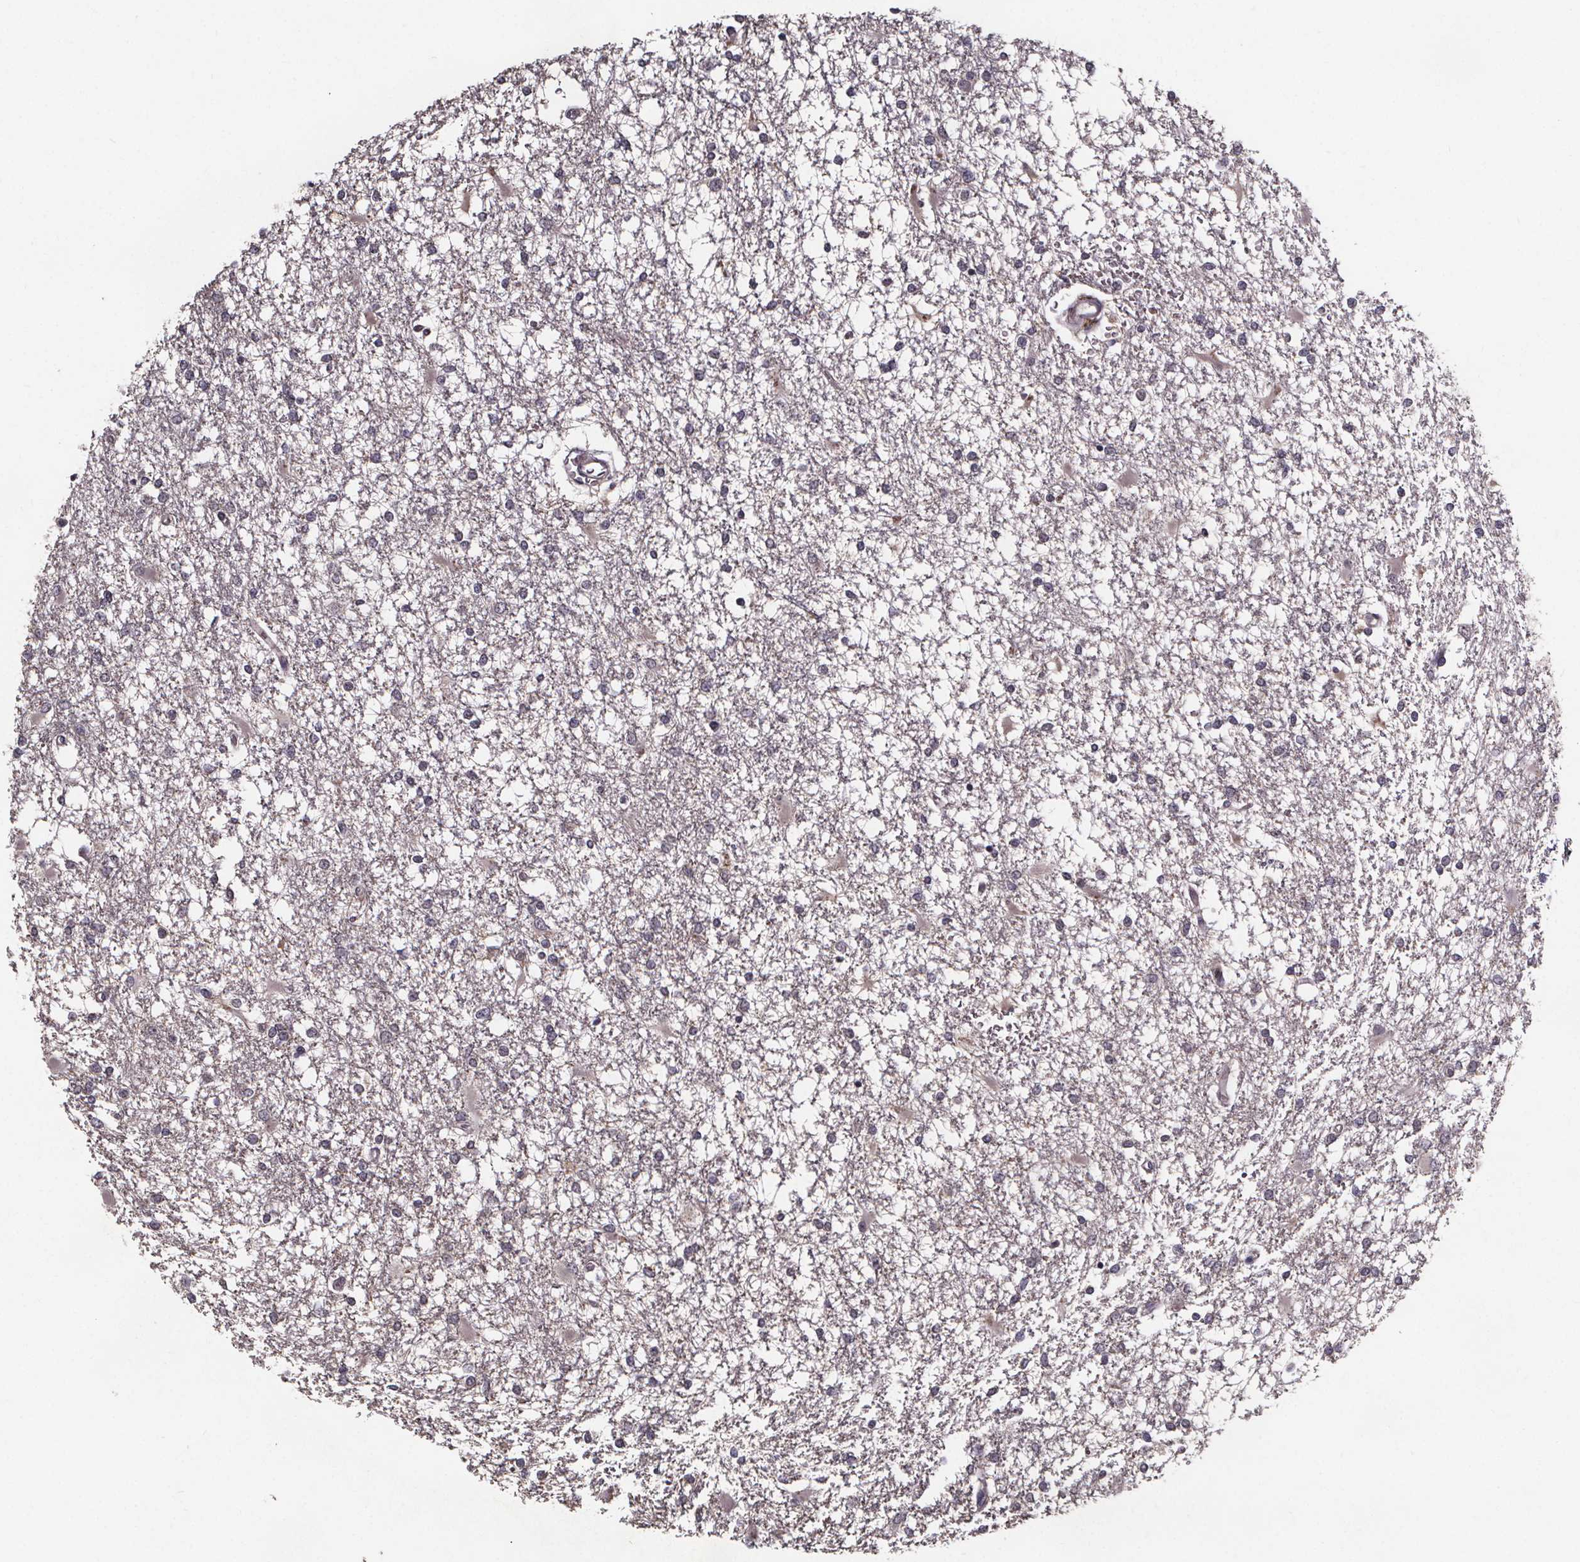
{"staining": {"intensity": "negative", "quantity": "none", "location": "none"}, "tissue": "glioma", "cell_type": "Tumor cells", "image_type": "cancer", "snomed": [{"axis": "morphology", "description": "Glioma, malignant, High grade"}, {"axis": "topography", "description": "Cerebral cortex"}], "caption": "Tumor cells show no significant protein staining in glioma.", "gene": "SMIM1", "patient": {"sex": "male", "age": 79}}